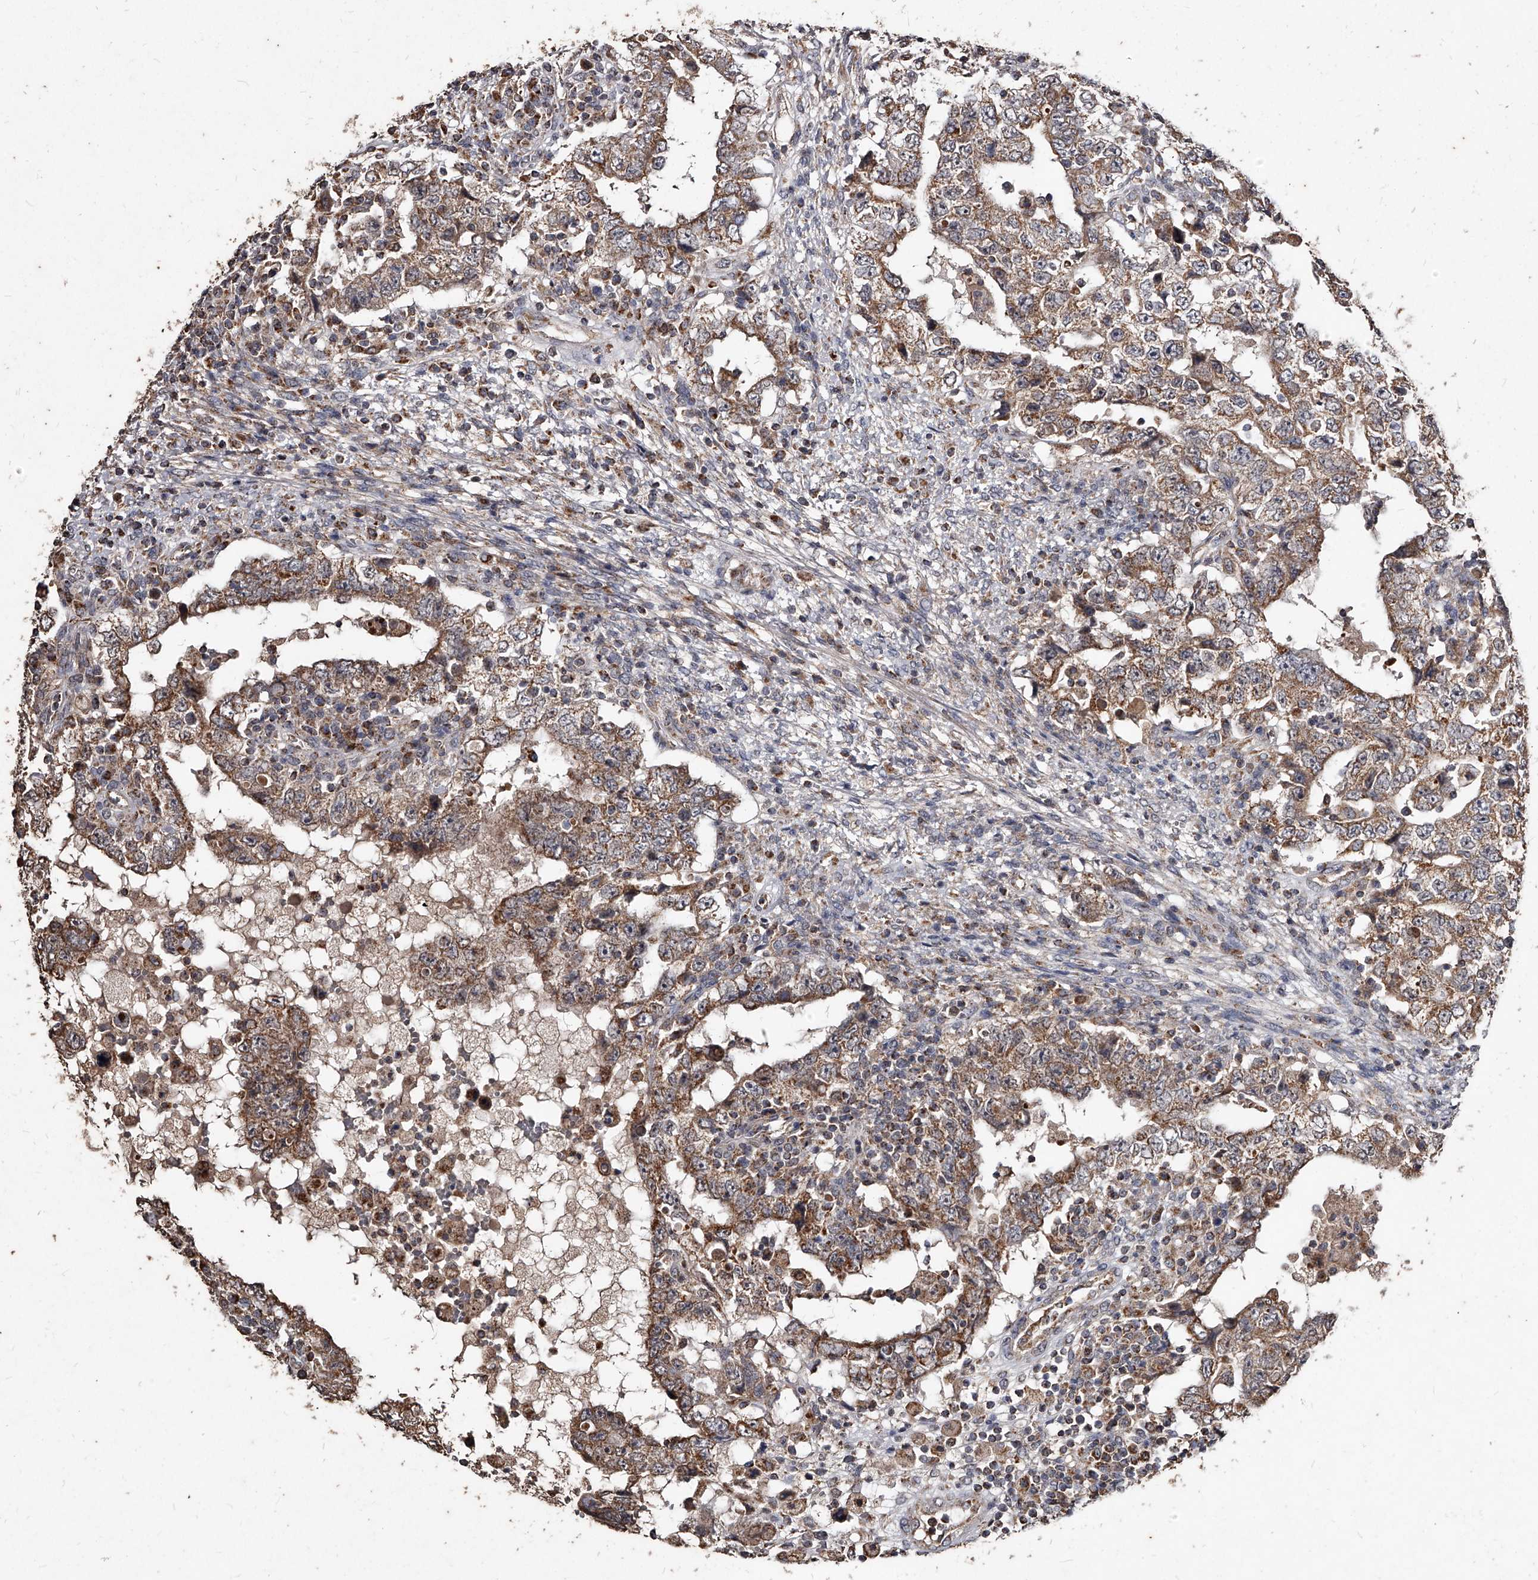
{"staining": {"intensity": "moderate", "quantity": ">75%", "location": "cytoplasmic/membranous"}, "tissue": "testis cancer", "cell_type": "Tumor cells", "image_type": "cancer", "snomed": [{"axis": "morphology", "description": "Carcinoma, Embryonal, NOS"}, {"axis": "topography", "description": "Testis"}], "caption": "Immunohistochemistry staining of testis cancer (embryonal carcinoma), which displays medium levels of moderate cytoplasmic/membranous staining in about >75% of tumor cells indicating moderate cytoplasmic/membranous protein expression. The staining was performed using DAB (brown) for protein detection and nuclei were counterstained in hematoxylin (blue).", "gene": "GPR183", "patient": {"sex": "male", "age": 26}}